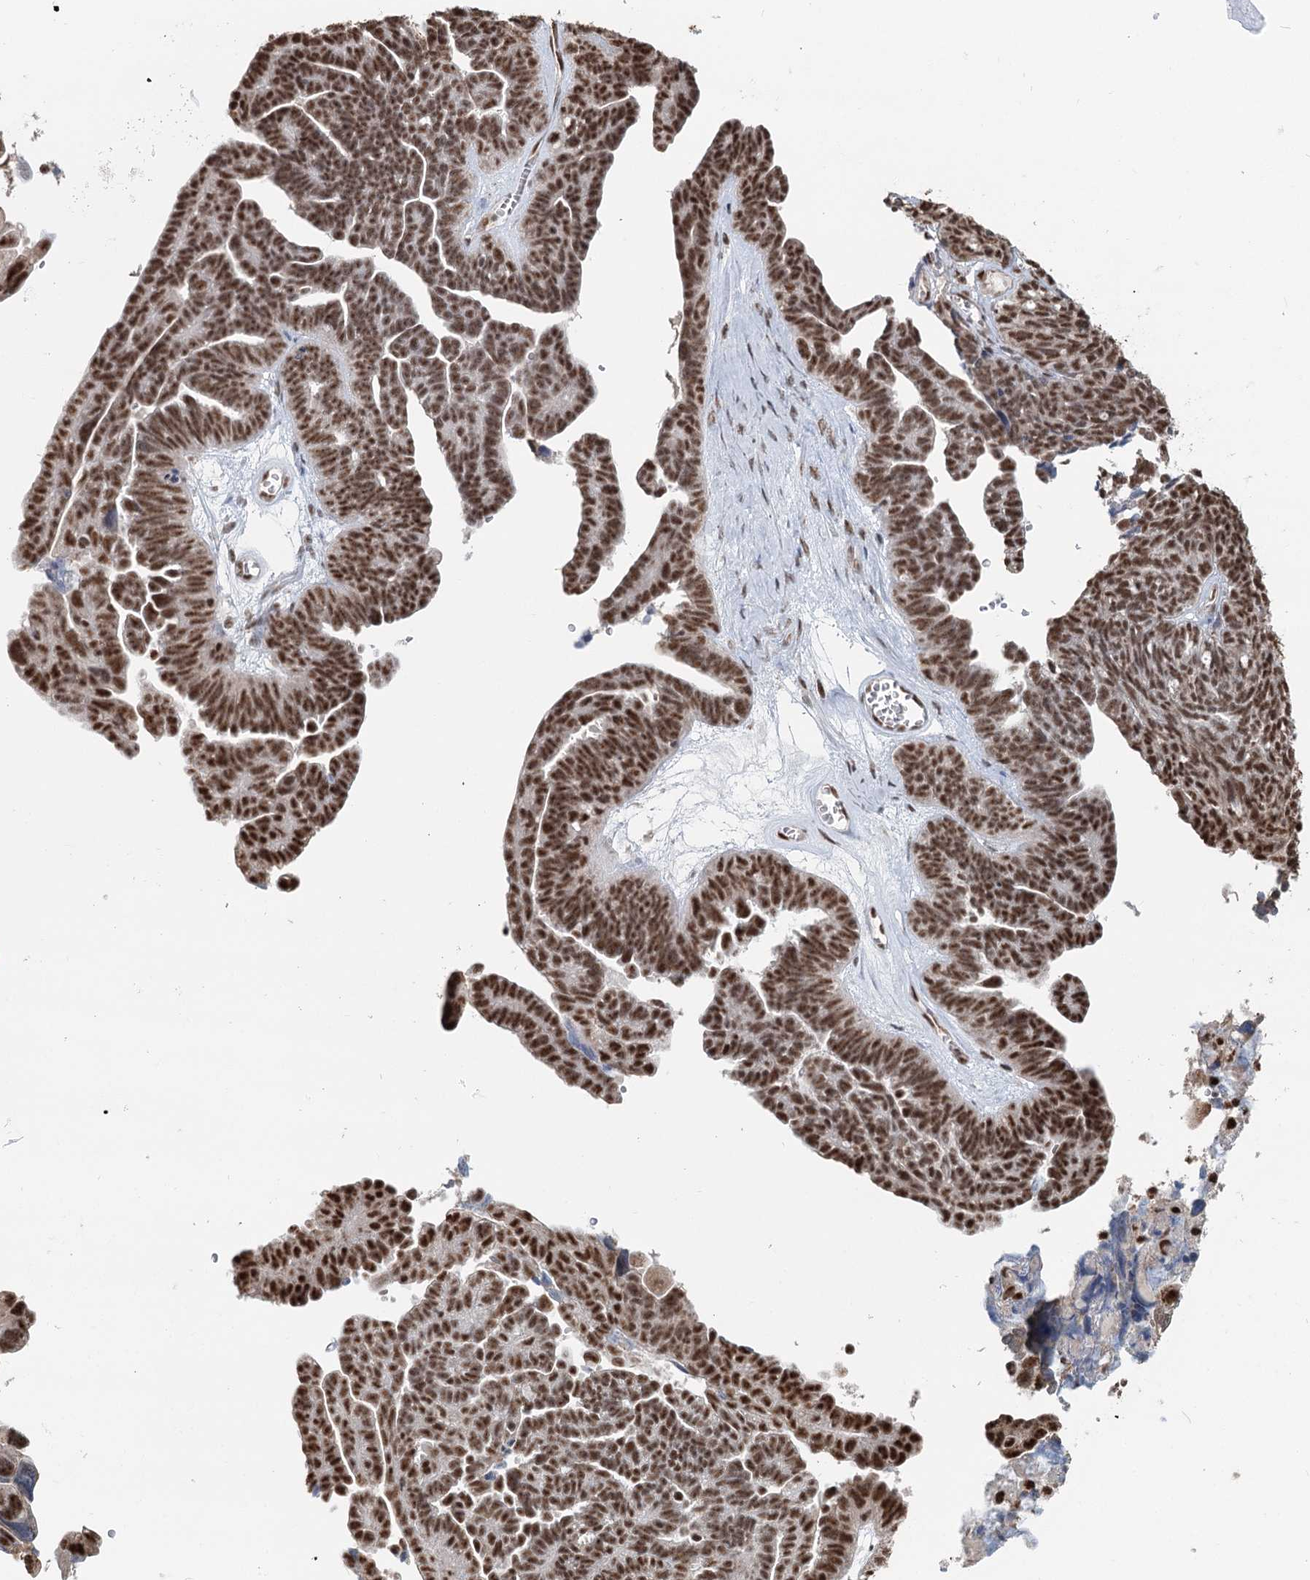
{"staining": {"intensity": "strong", "quantity": "25%-75%", "location": "nuclear"}, "tissue": "ovarian cancer", "cell_type": "Tumor cells", "image_type": "cancer", "snomed": [{"axis": "morphology", "description": "Cystadenocarcinoma, serous, NOS"}, {"axis": "topography", "description": "Ovary"}], "caption": "Approximately 25%-75% of tumor cells in ovarian serous cystadenocarcinoma show strong nuclear protein expression as visualized by brown immunohistochemical staining.", "gene": "GPALPP1", "patient": {"sex": "female", "age": 79}}